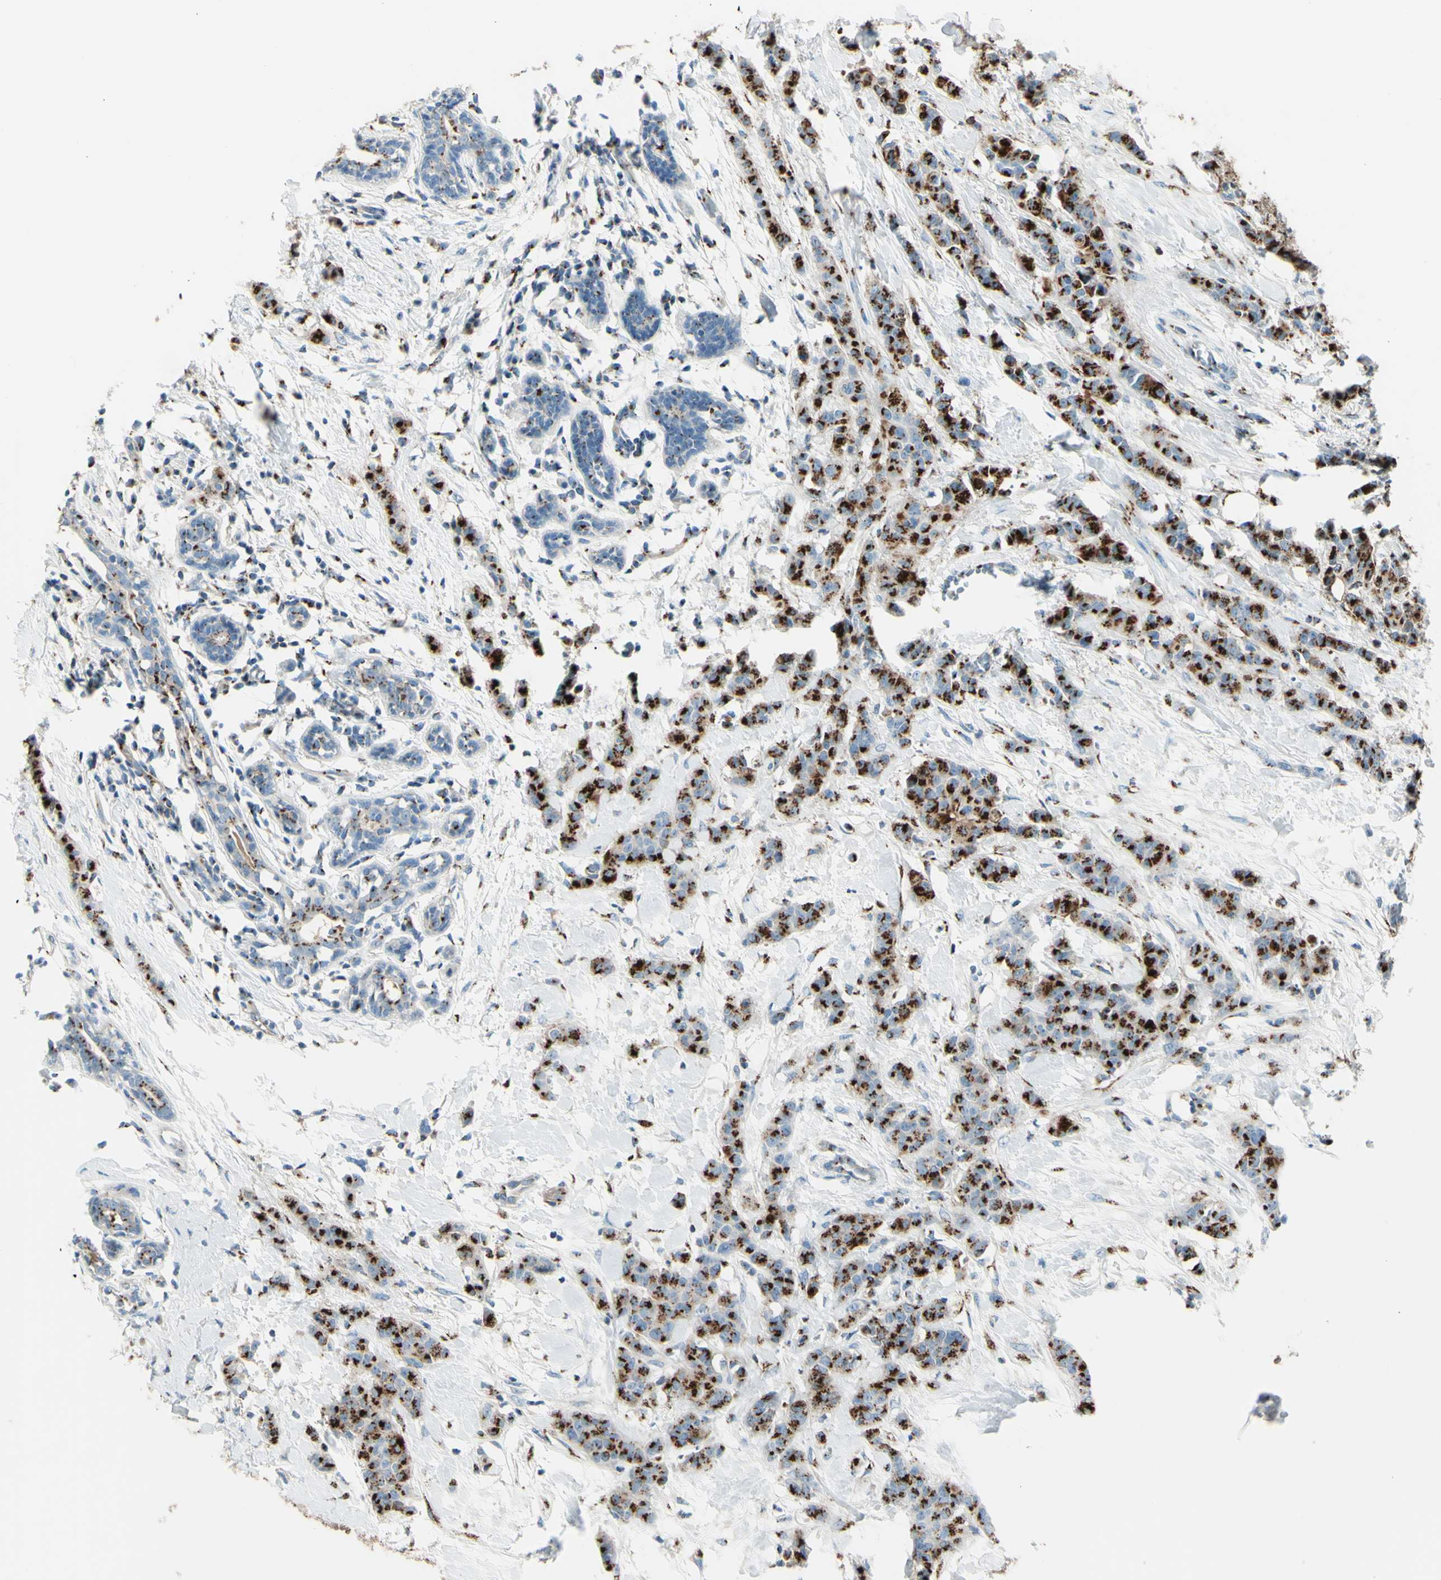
{"staining": {"intensity": "strong", "quantity": ">75%", "location": "cytoplasmic/membranous"}, "tissue": "breast cancer", "cell_type": "Tumor cells", "image_type": "cancer", "snomed": [{"axis": "morphology", "description": "Normal tissue, NOS"}, {"axis": "morphology", "description": "Duct carcinoma"}, {"axis": "topography", "description": "Breast"}], "caption": "Immunohistochemical staining of breast cancer (intraductal carcinoma) displays strong cytoplasmic/membranous protein expression in about >75% of tumor cells.", "gene": "B4GALT1", "patient": {"sex": "female", "age": 40}}